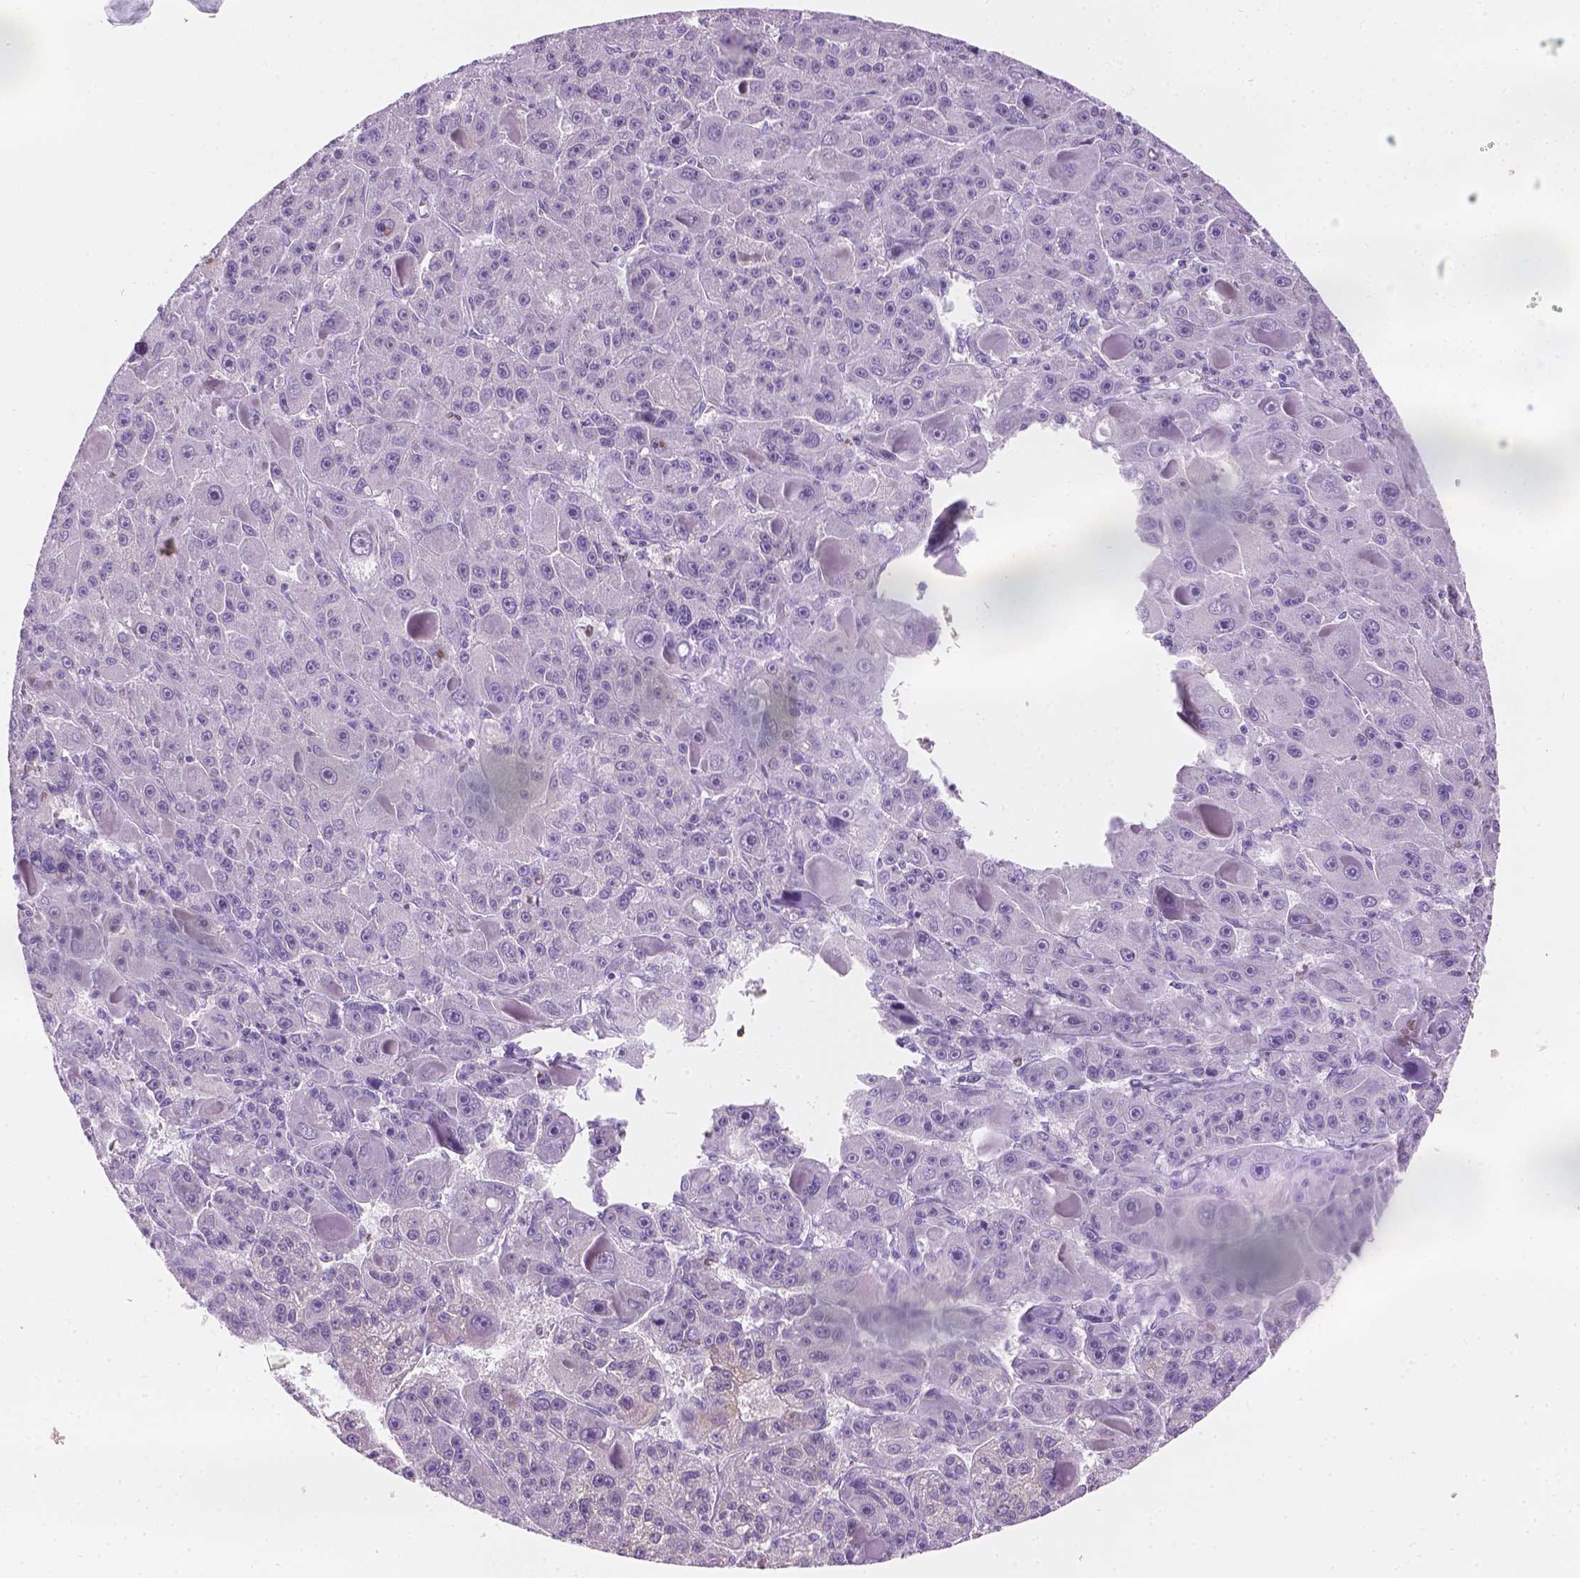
{"staining": {"intensity": "negative", "quantity": "none", "location": "none"}, "tissue": "liver cancer", "cell_type": "Tumor cells", "image_type": "cancer", "snomed": [{"axis": "morphology", "description": "Carcinoma, Hepatocellular, NOS"}, {"axis": "topography", "description": "Liver"}], "caption": "Histopathology image shows no significant protein staining in tumor cells of hepatocellular carcinoma (liver).", "gene": "TTC29", "patient": {"sex": "male", "age": 76}}